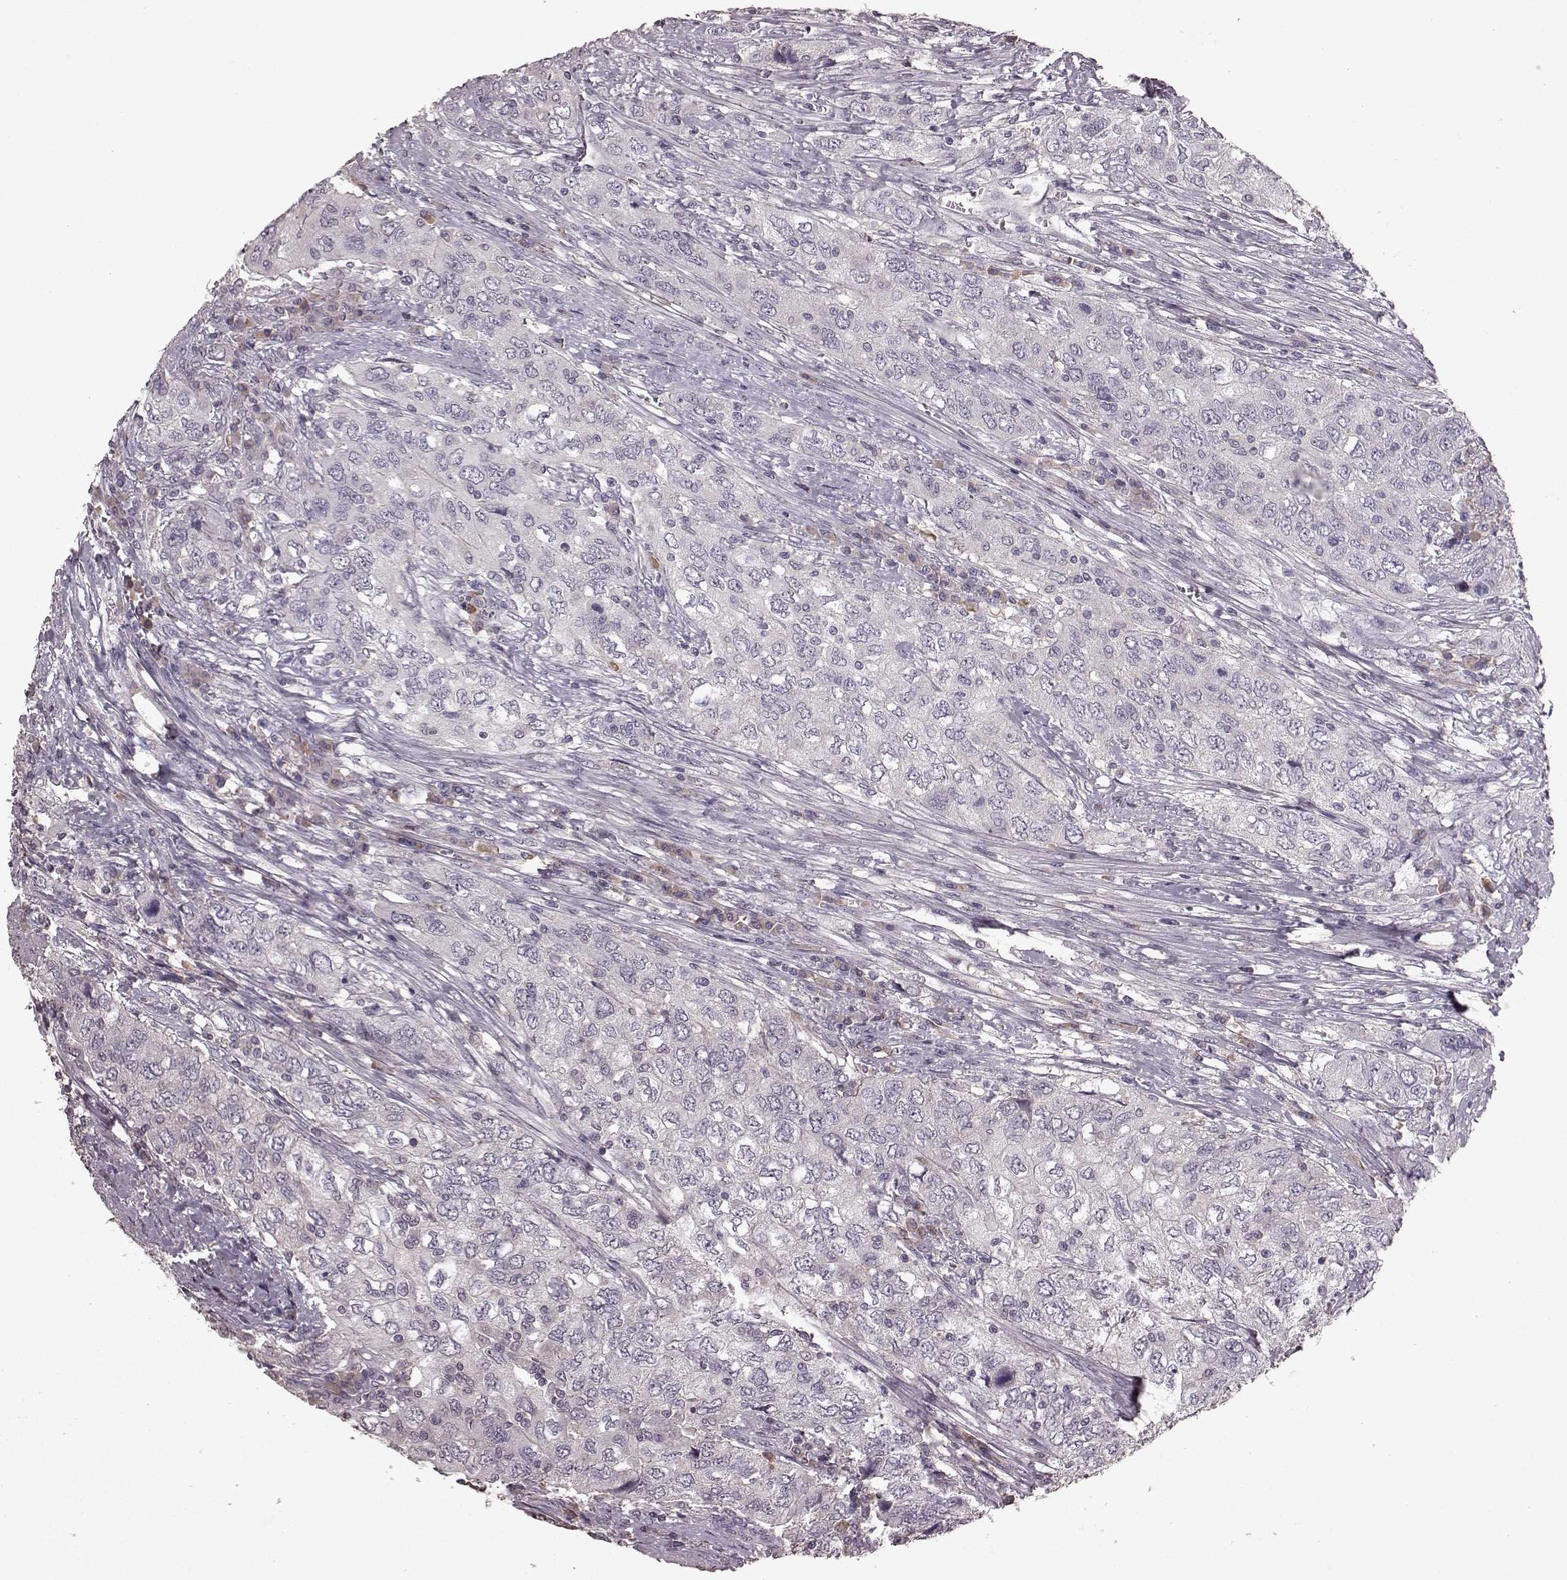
{"staining": {"intensity": "negative", "quantity": "none", "location": "none"}, "tissue": "urothelial cancer", "cell_type": "Tumor cells", "image_type": "cancer", "snomed": [{"axis": "morphology", "description": "Urothelial carcinoma, High grade"}, {"axis": "topography", "description": "Urinary bladder"}], "caption": "Tumor cells show no significant protein expression in high-grade urothelial carcinoma.", "gene": "FRRS1L", "patient": {"sex": "male", "age": 76}}